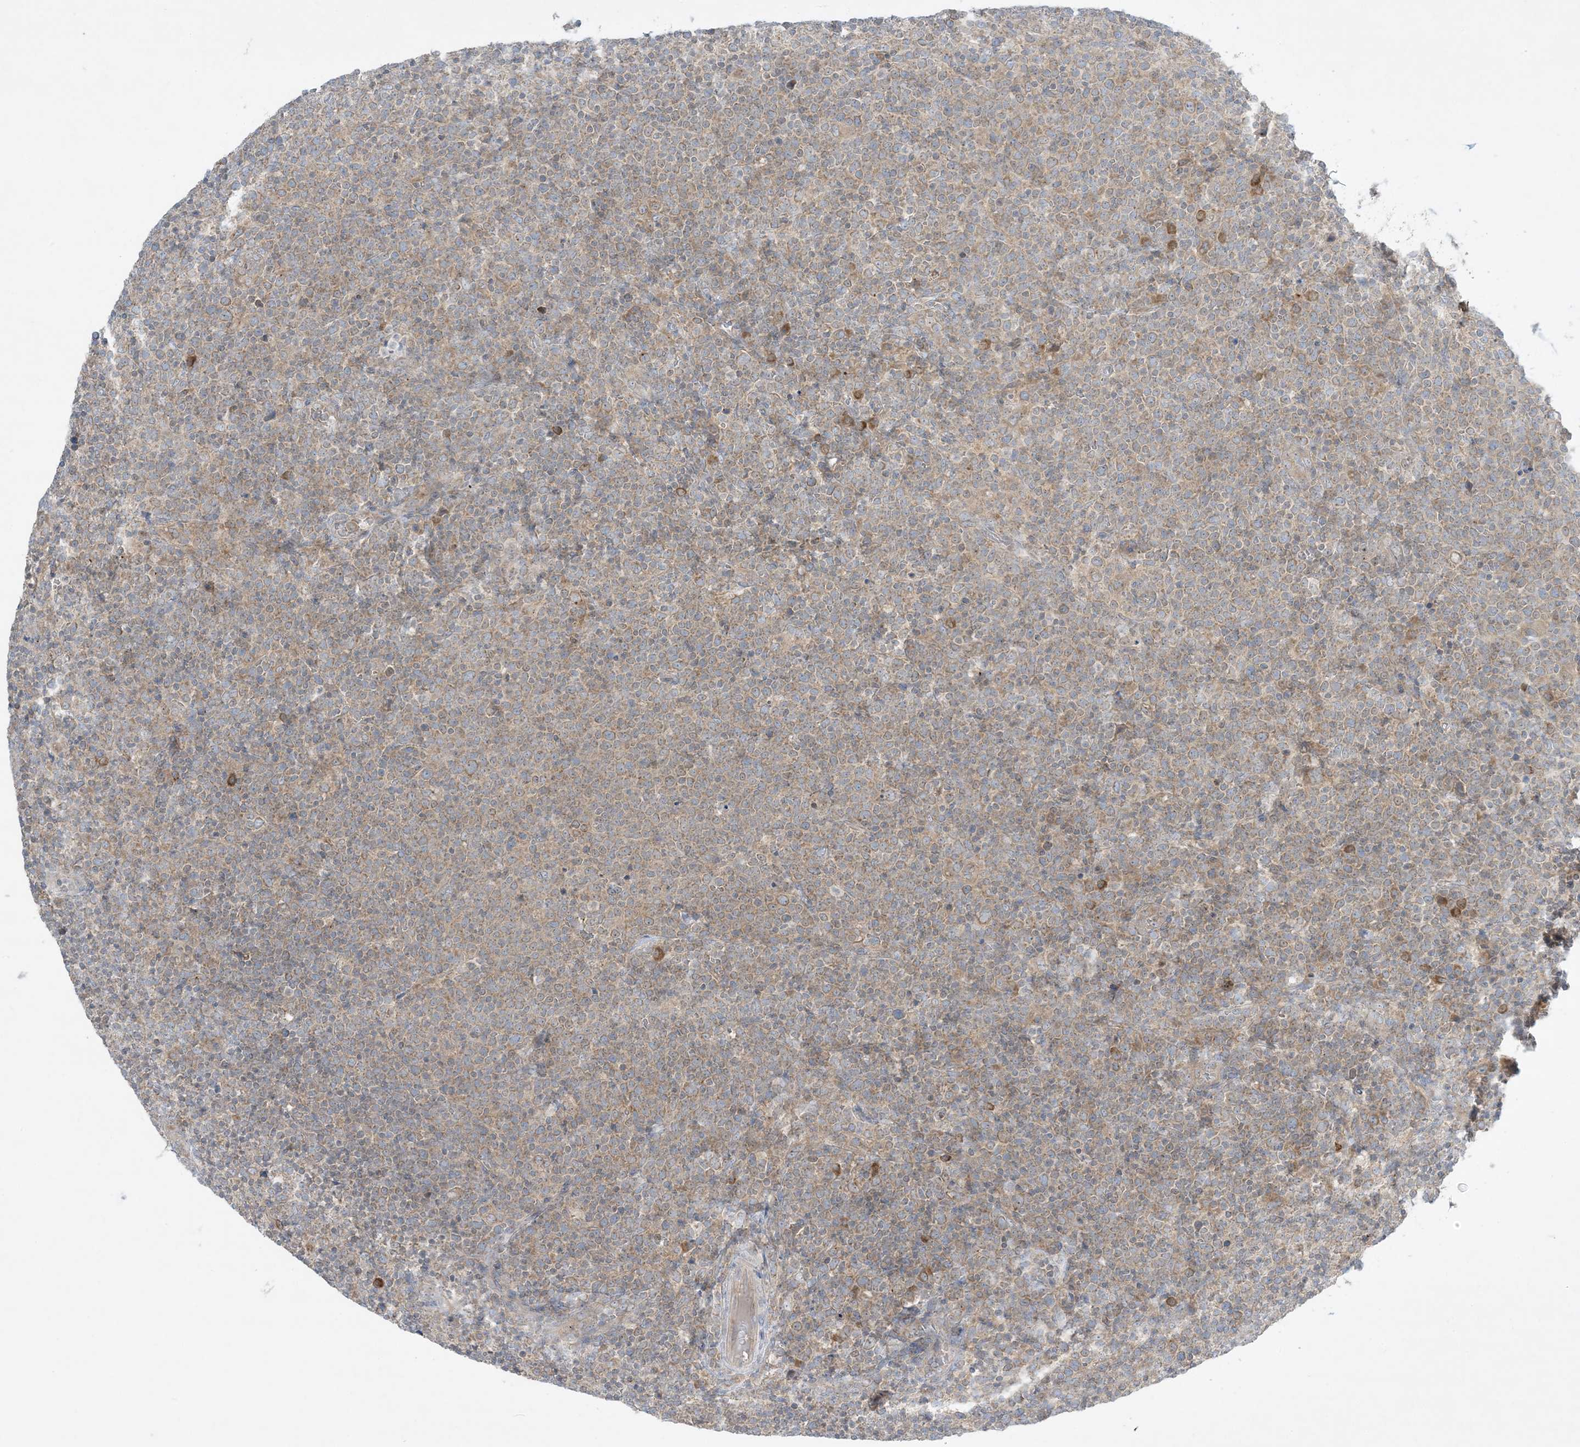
{"staining": {"intensity": "weak", "quantity": ">75%", "location": "cytoplasmic/membranous"}, "tissue": "lymphoma", "cell_type": "Tumor cells", "image_type": "cancer", "snomed": [{"axis": "morphology", "description": "Malignant lymphoma, non-Hodgkin's type, High grade"}, {"axis": "topography", "description": "Lymph node"}], "caption": "DAB (3,3'-diaminobenzidine) immunohistochemical staining of malignant lymphoma, non-Hodgkin's type (high-grade) reveals weak cytoplasmic/membranous protein expression in approximately >75% of tumor cells.", "gene": "RPP40", "patient": {"sex": "male", "age": 61}}